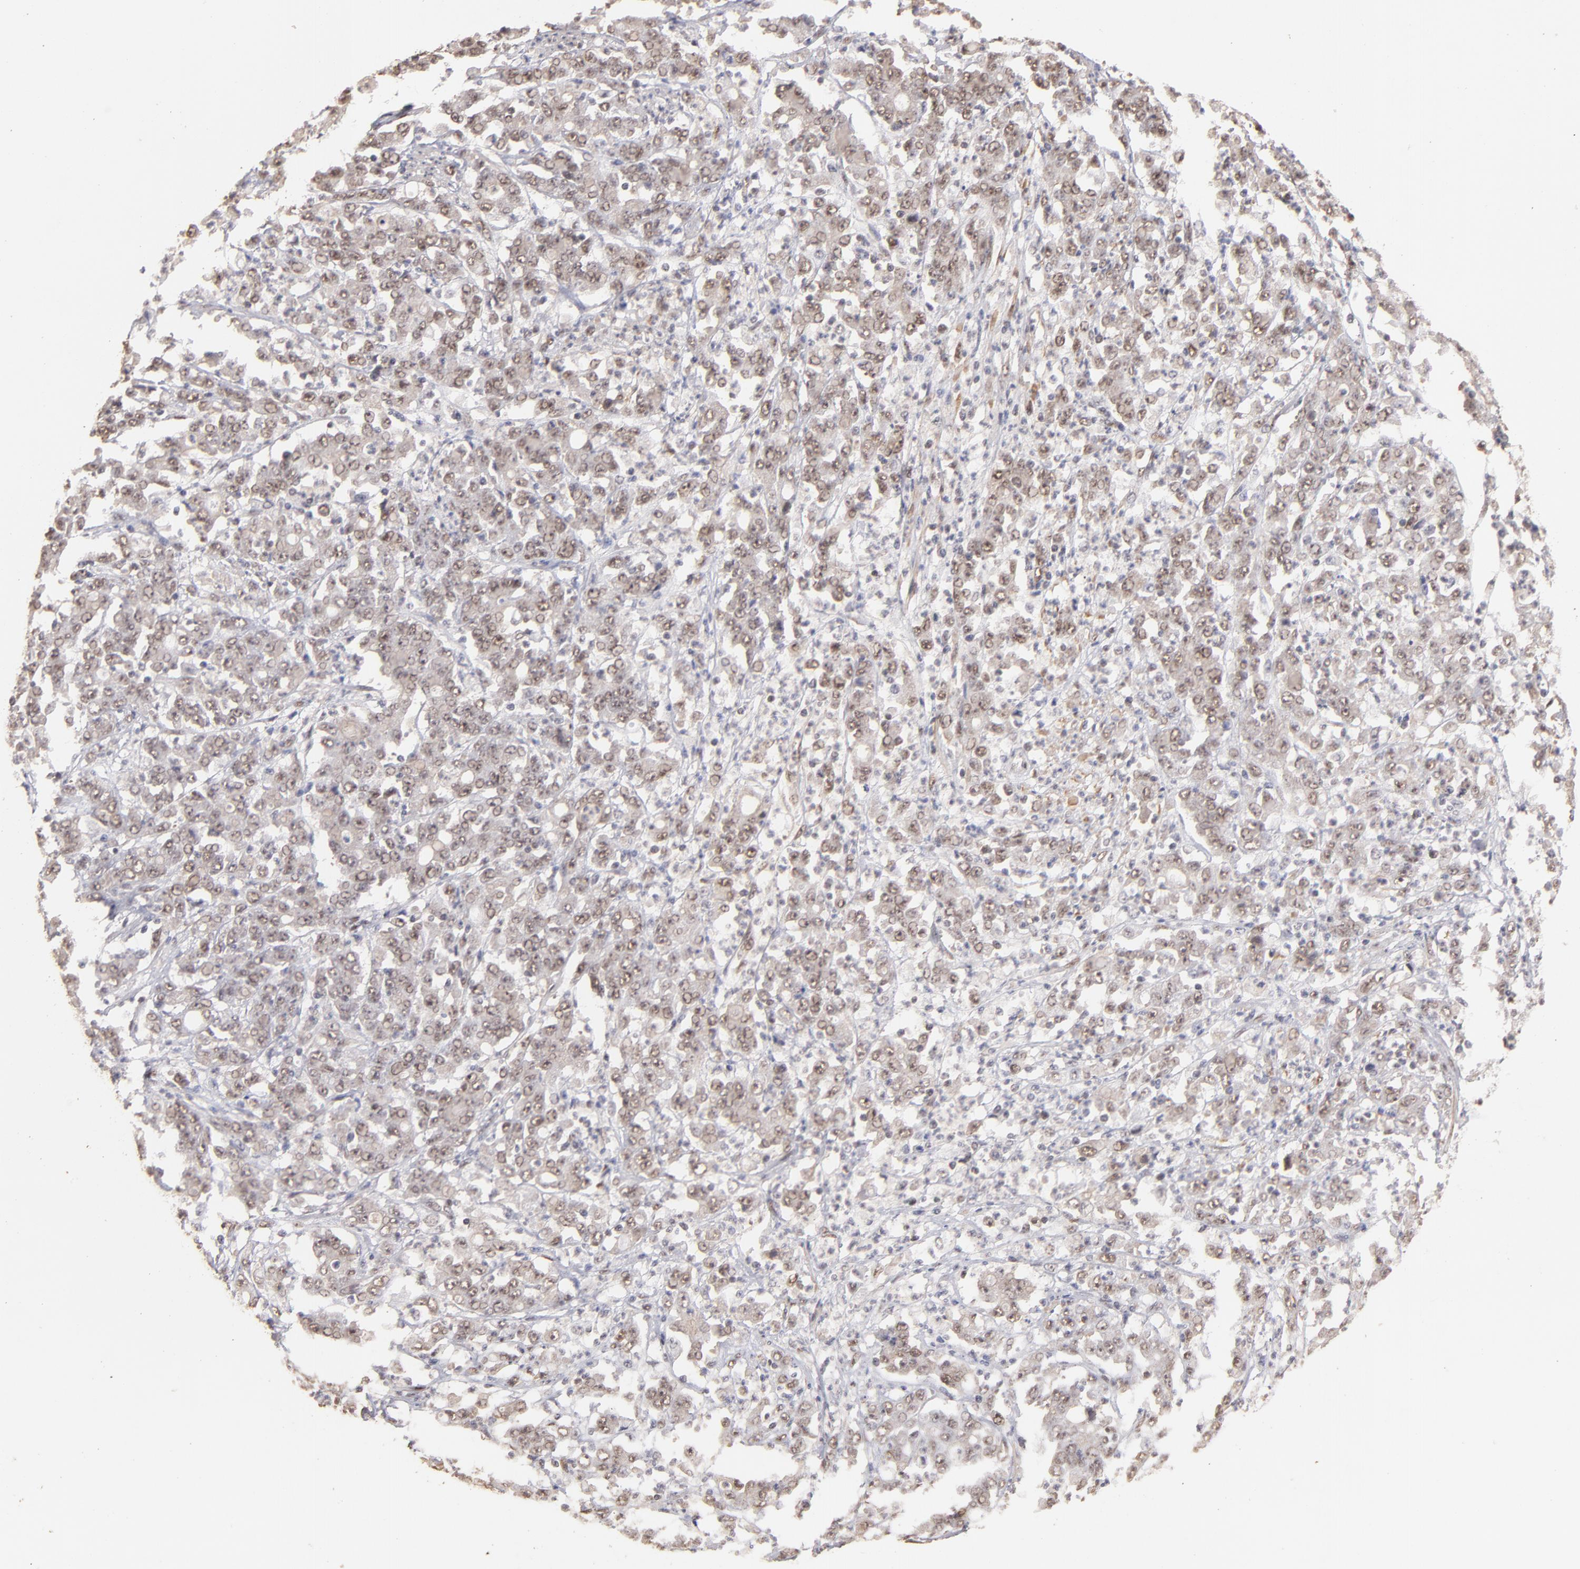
{"staining": {"intensity": "weak", "quantity": ">75%", "location": "cytoplasmic/membranous,nuclear"}, "tissue": "stomach cancer", "cell_type": "Tumor cells", "image_type": "cancer", "snomed": [{"axis": "morphology", "description": "Adenocarcinoma, NOS"}, {"axis": "topography", "description": "Stomach, lower"}], "caption": "Human stomach cancer (adenocarcinoma) stained with a brown dye reveals weak cytoplasmic/membranous and nuclear positive positivity in about >75% of tumor cells.", "gene": "CLOCK", "patient": {"sex": "female", "age": 71}}